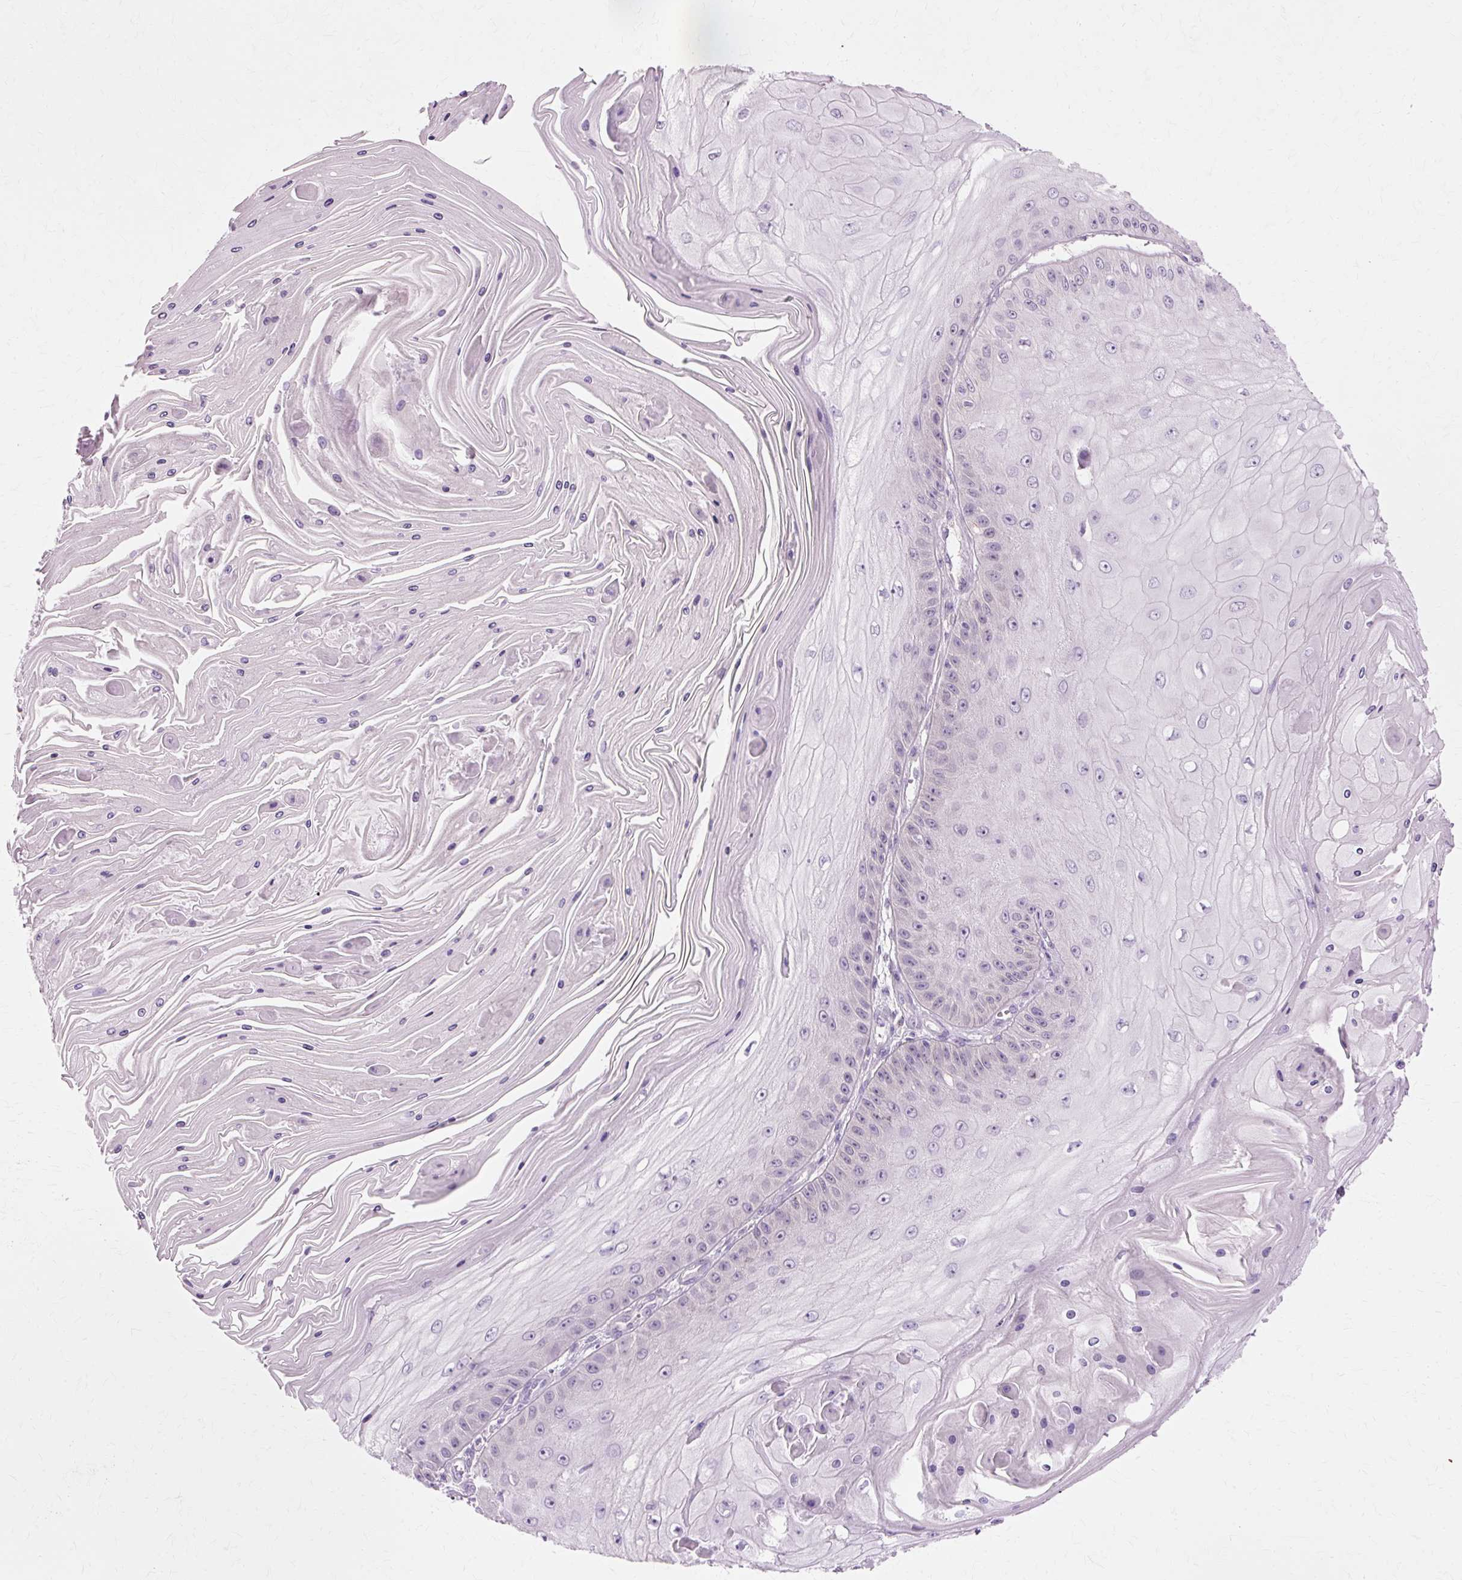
{"staining": {"intensity": "negative", "quantity": "none", "location": "none"}, "tissue": "skin cancer", "cell_type": "Tumor cells", "image_type": "cancer", "snomed": [{"axis": "morphology", "description": "Squamous cell carcinoma, NOS"}, {"axis": "topography", "description": "Skin"}], "caption": "This histopathology image is of squamous cell carcinoma (skin) stained with immunohistochemistry to label a protein in brown with the nuclei are counter-stained blue. There is no staining in tumor cells.", "gene": "VN1R2", "patient": {"sex": "male", "age": 70}}